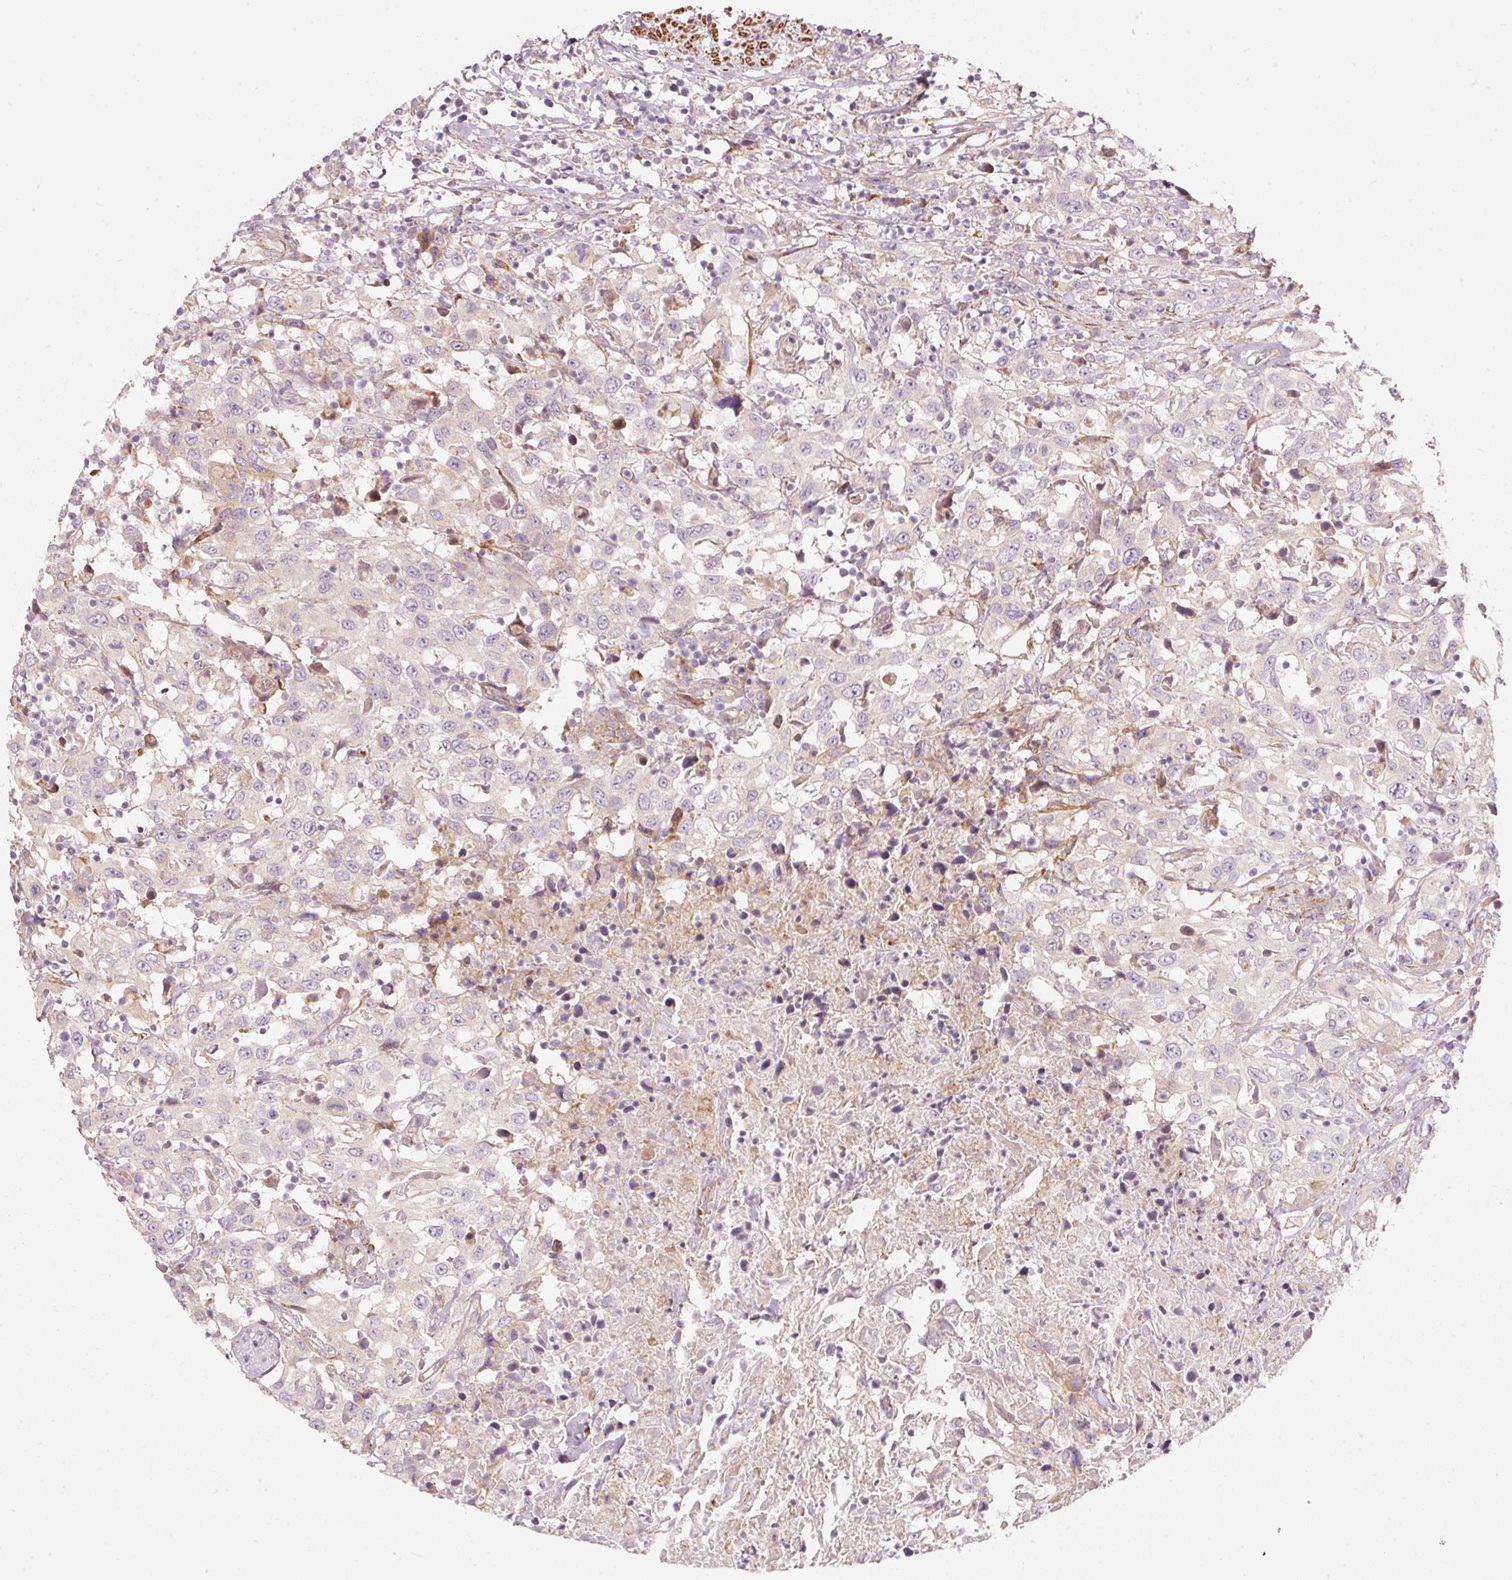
{"staining": {"intensity": "negative", "quantity": "none", "location": "none"}, "tissue": "urothelial cancer", "cell_type": "Tumor cells", "image_type": "cancer", "snomed": [{"axis": "morphology", "description": "Urothelial carcinoma, High grade"}, {"axis": "topography", "description": "Urinary bladder"}], "caption": "The micrograph reveals no staining of tumor cells in urothelial cancer.", "gene": "KCNQ1", "patient": {"sex": "male", "age": 61}}